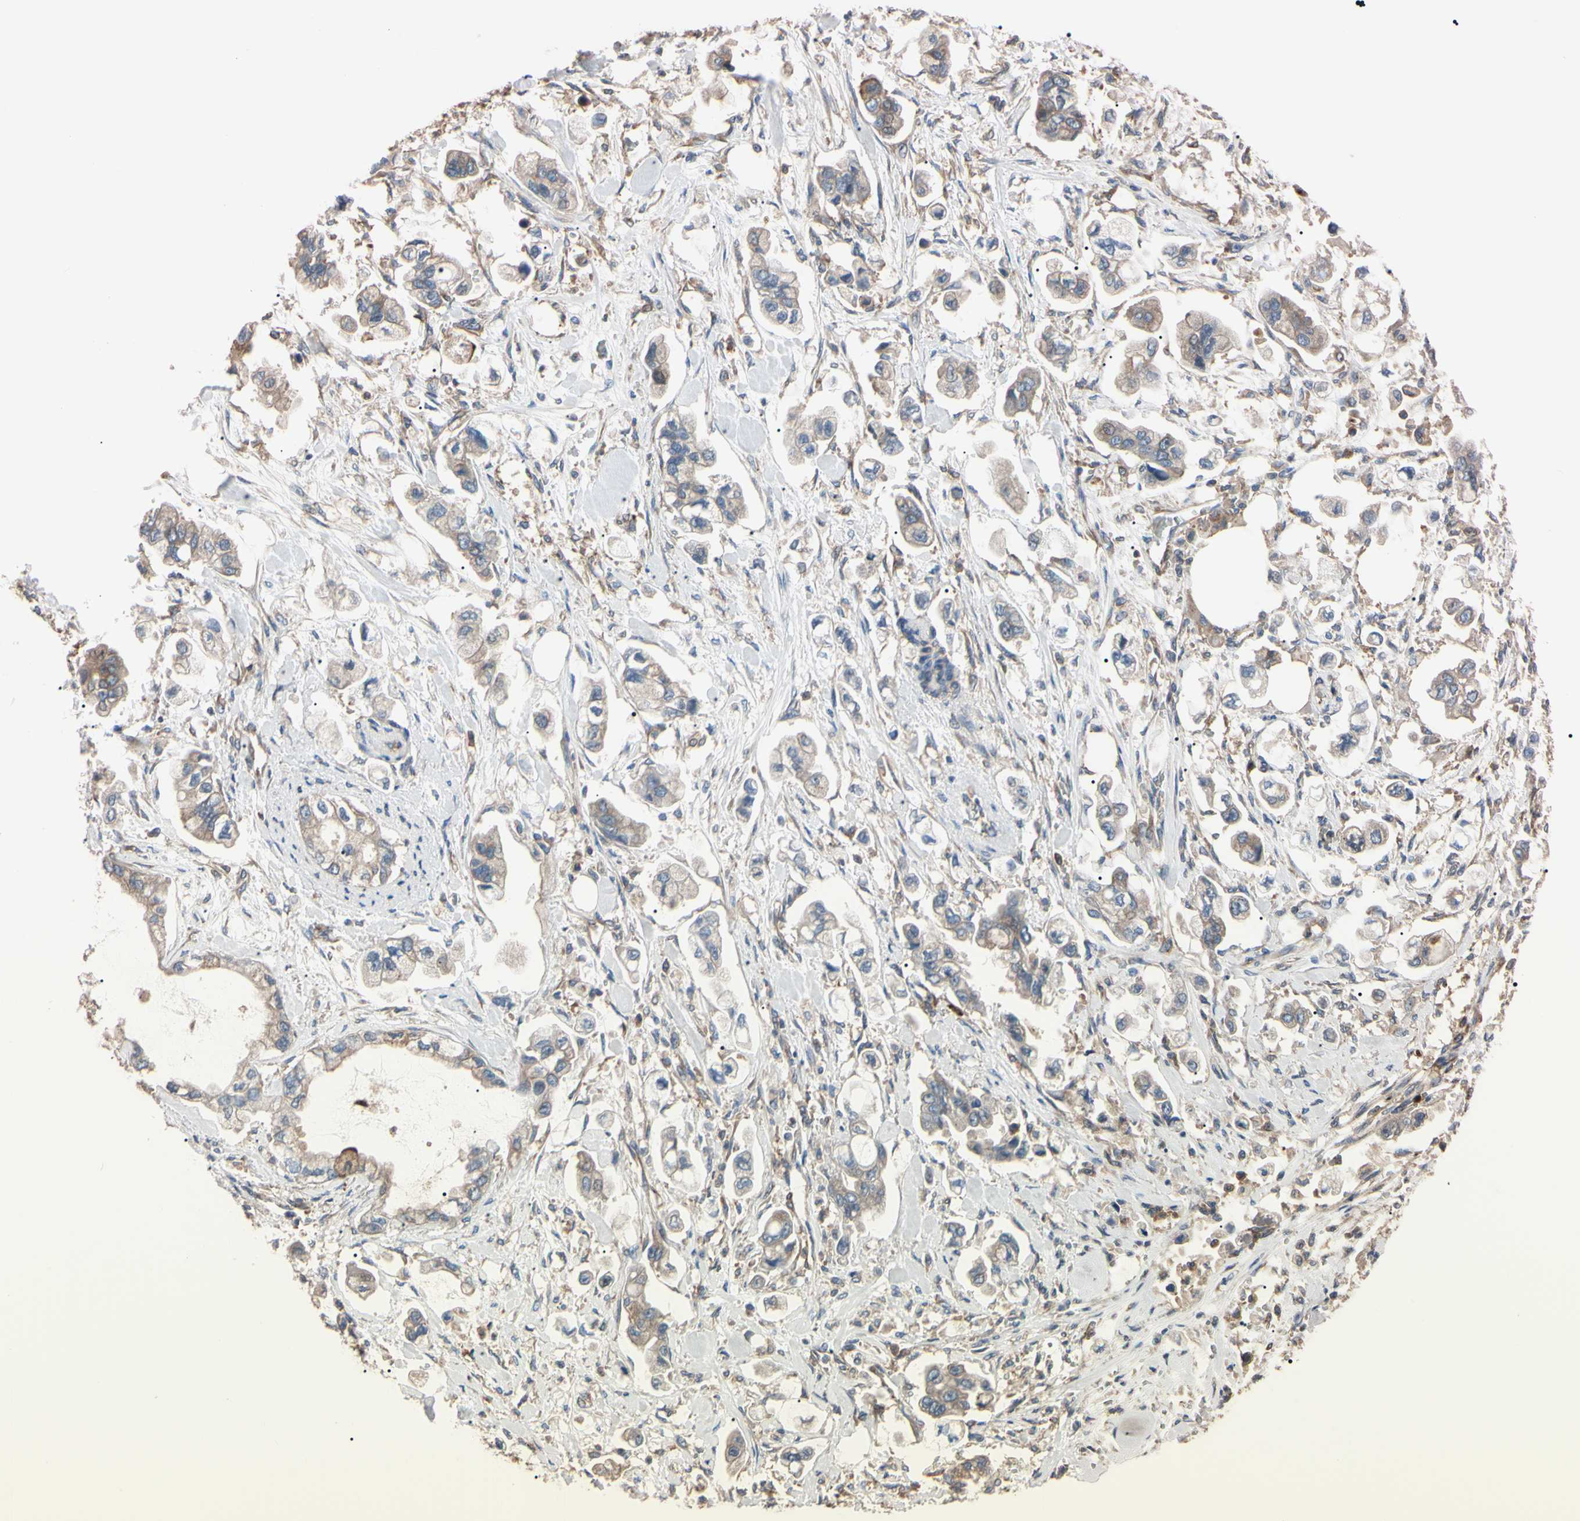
{"staining": {"intensity": "weak", "quantity": ">75%", "location": "cytoplasmic/membranous"}, "tissue": "stomach cancer", "cell_type": "Tumor cells", "image_type": "cancer", "snomed": [{"axis": "morphology", "description": "Adenocarcinoma, NOS"}, {"axis": "topography", "description": "Stomach"}], "caption": "Immunohistochemical staining of stomach adenocarcinoma demonstrates low levels of weak cytoplasmic/membranous expression in approximately >75% of tumor cells. The staining was performed using DAB (3,3'-diaminobenzidine) to visualize the protein expression in brown, while the nuclei were stained in blue with hematoxylin (Magnification: 20x).", "gene": "PRKACA", "patient": {"sex": "male", "age": 62}}